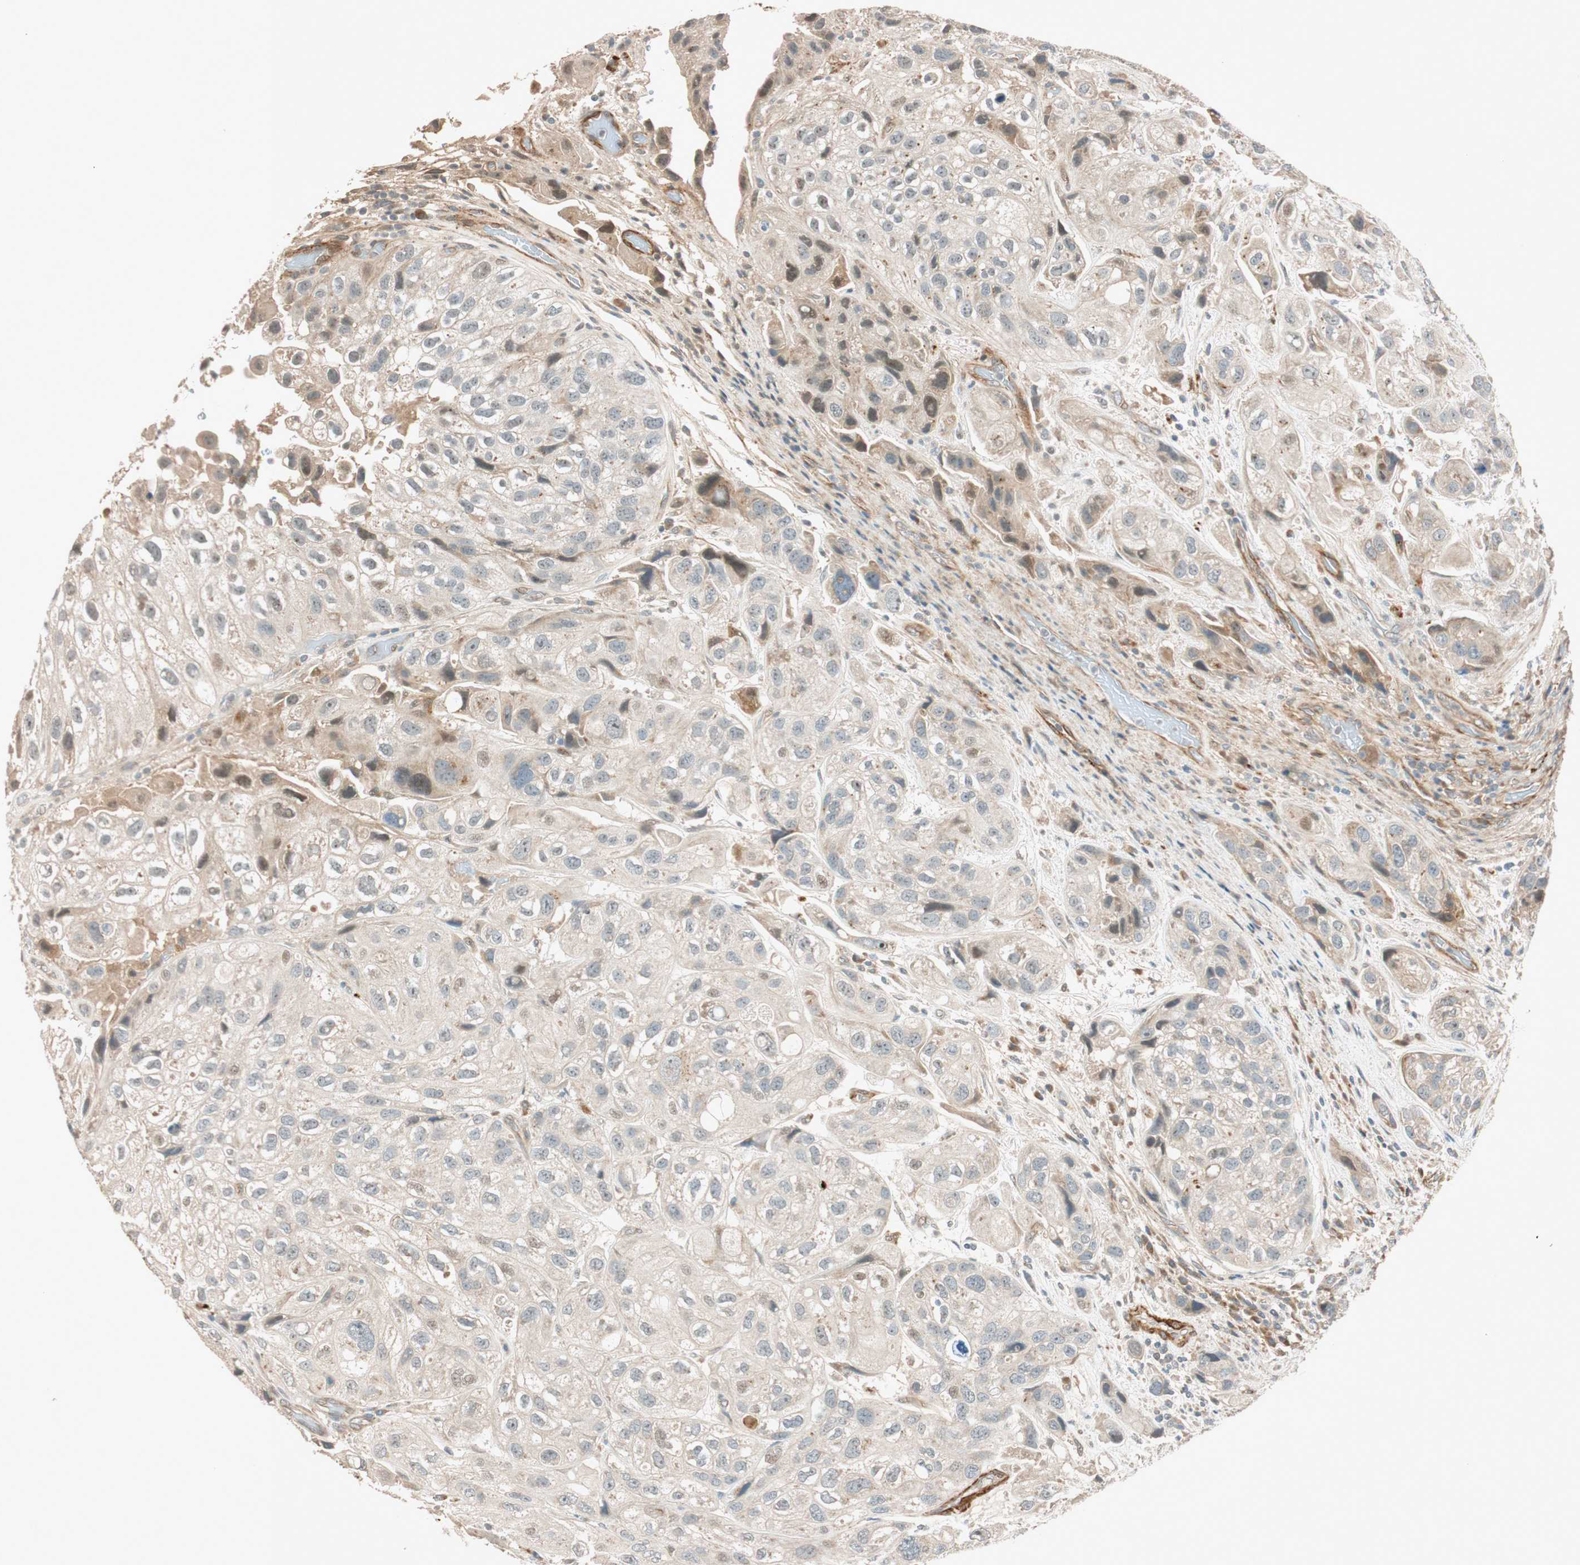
{"staining": {"intensity": "weak", "quantity": "25%-75%", "location": "cytoplasmic/membranous"}, "tissue": "urothelial cancer", "cell_type": "Tumor cells", "image_type": "cancer", "snomed": [{"axis": "morphology", "description": "Urothelial carcinoma, High grade"}, {"axis": "topography", "description": "Urinary bladder"}], "caption": "A brown stain shows weak cytoplasmic/membranous staining of a protein in urothelial carcinoma (high-grade) tumor cells.", "gene": "EPHA6", "patient": {"sex": "female", "age": 64}}